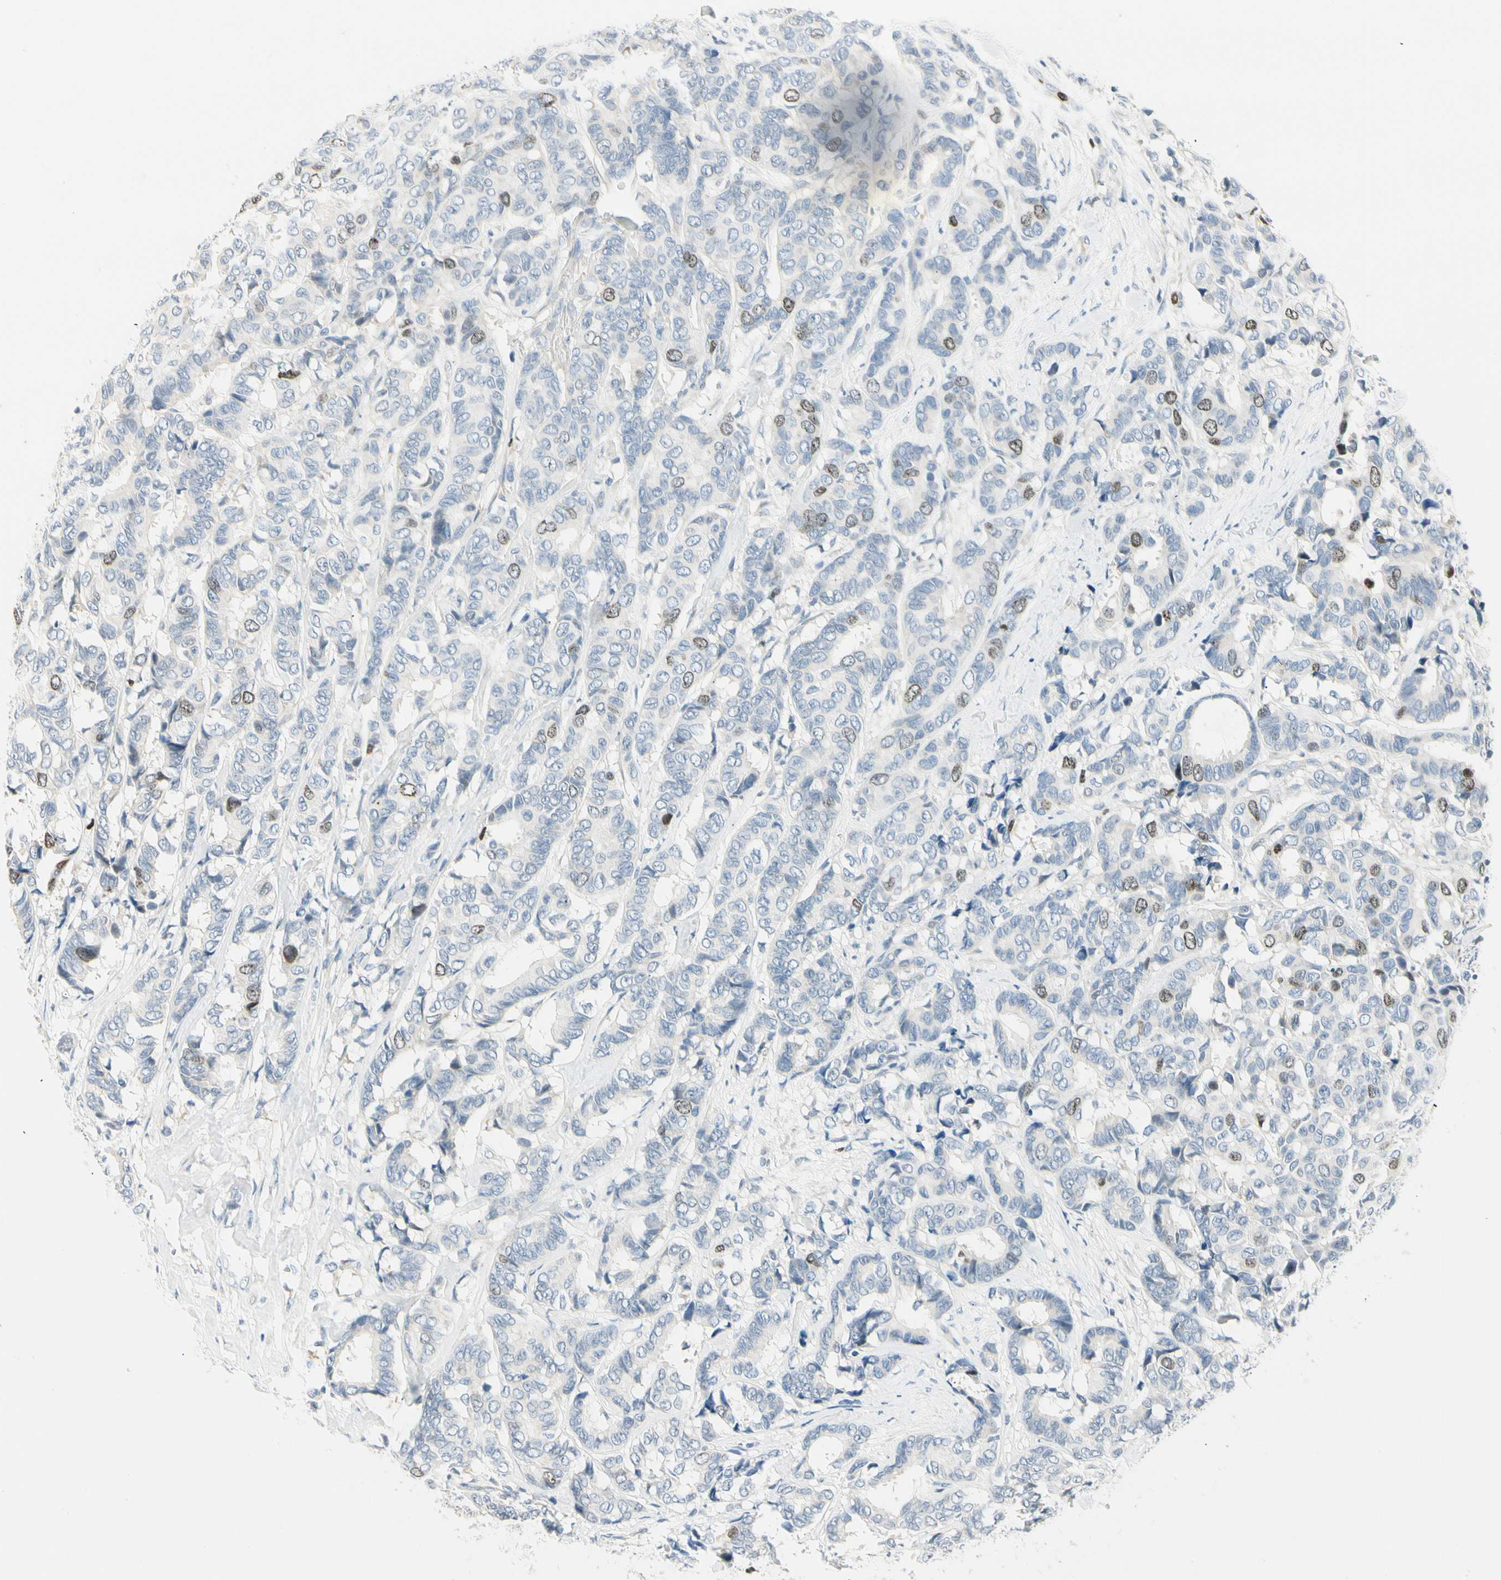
{"staining": {"intensity": "moderate", "quantity": "<25%", "location": "nuclear"}, "tissue": "breast cancer", "cell_type": "Tumor cells", "image_type": "cancer", "snomed": [{"axis": "morphology", "description": "Duct carcinoma"}, {"axis": "topography", "description": "Breast"}], "caption": "An immunohistochemistry image of tumor tissue is shown. Protein staining in brown shows moderate nuclear positivity in invasive ductal carcinoma (breast) within tumor cells.", "gene": "PITX1", "patient": {"sex": "female", "age": 87}}